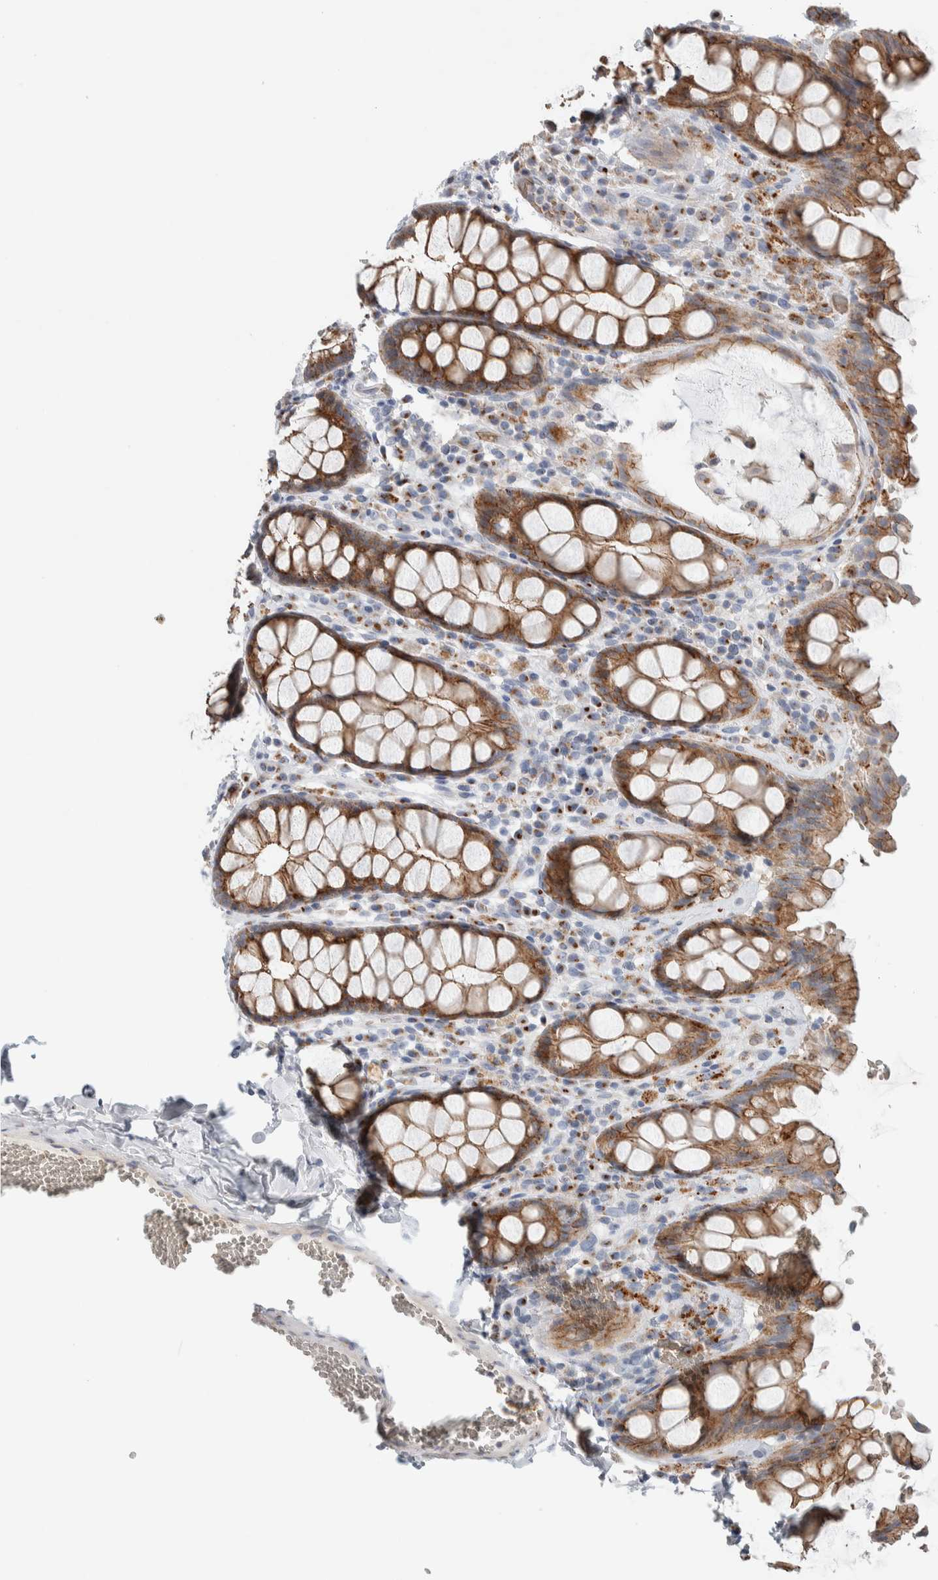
{"staining": {"intensity": "moderate", "quantity": ">75%", "location": "cytoplasmic/membranous"}, "tissue": "rectum", "cell_type": "Glandular cells", "image_type": "normal", "snomed": [{"axis": "morphology", "description": "Normal tissue, NOS"}, {"axis": "topography", "description": "Rectum"}], "caption": "Rectum stained for a protein shows moderate cytoplasmic/membranous positivity in glandular cells.", "gene": "SLC38A10", "patient": {"sex": "male", "age": 64}}